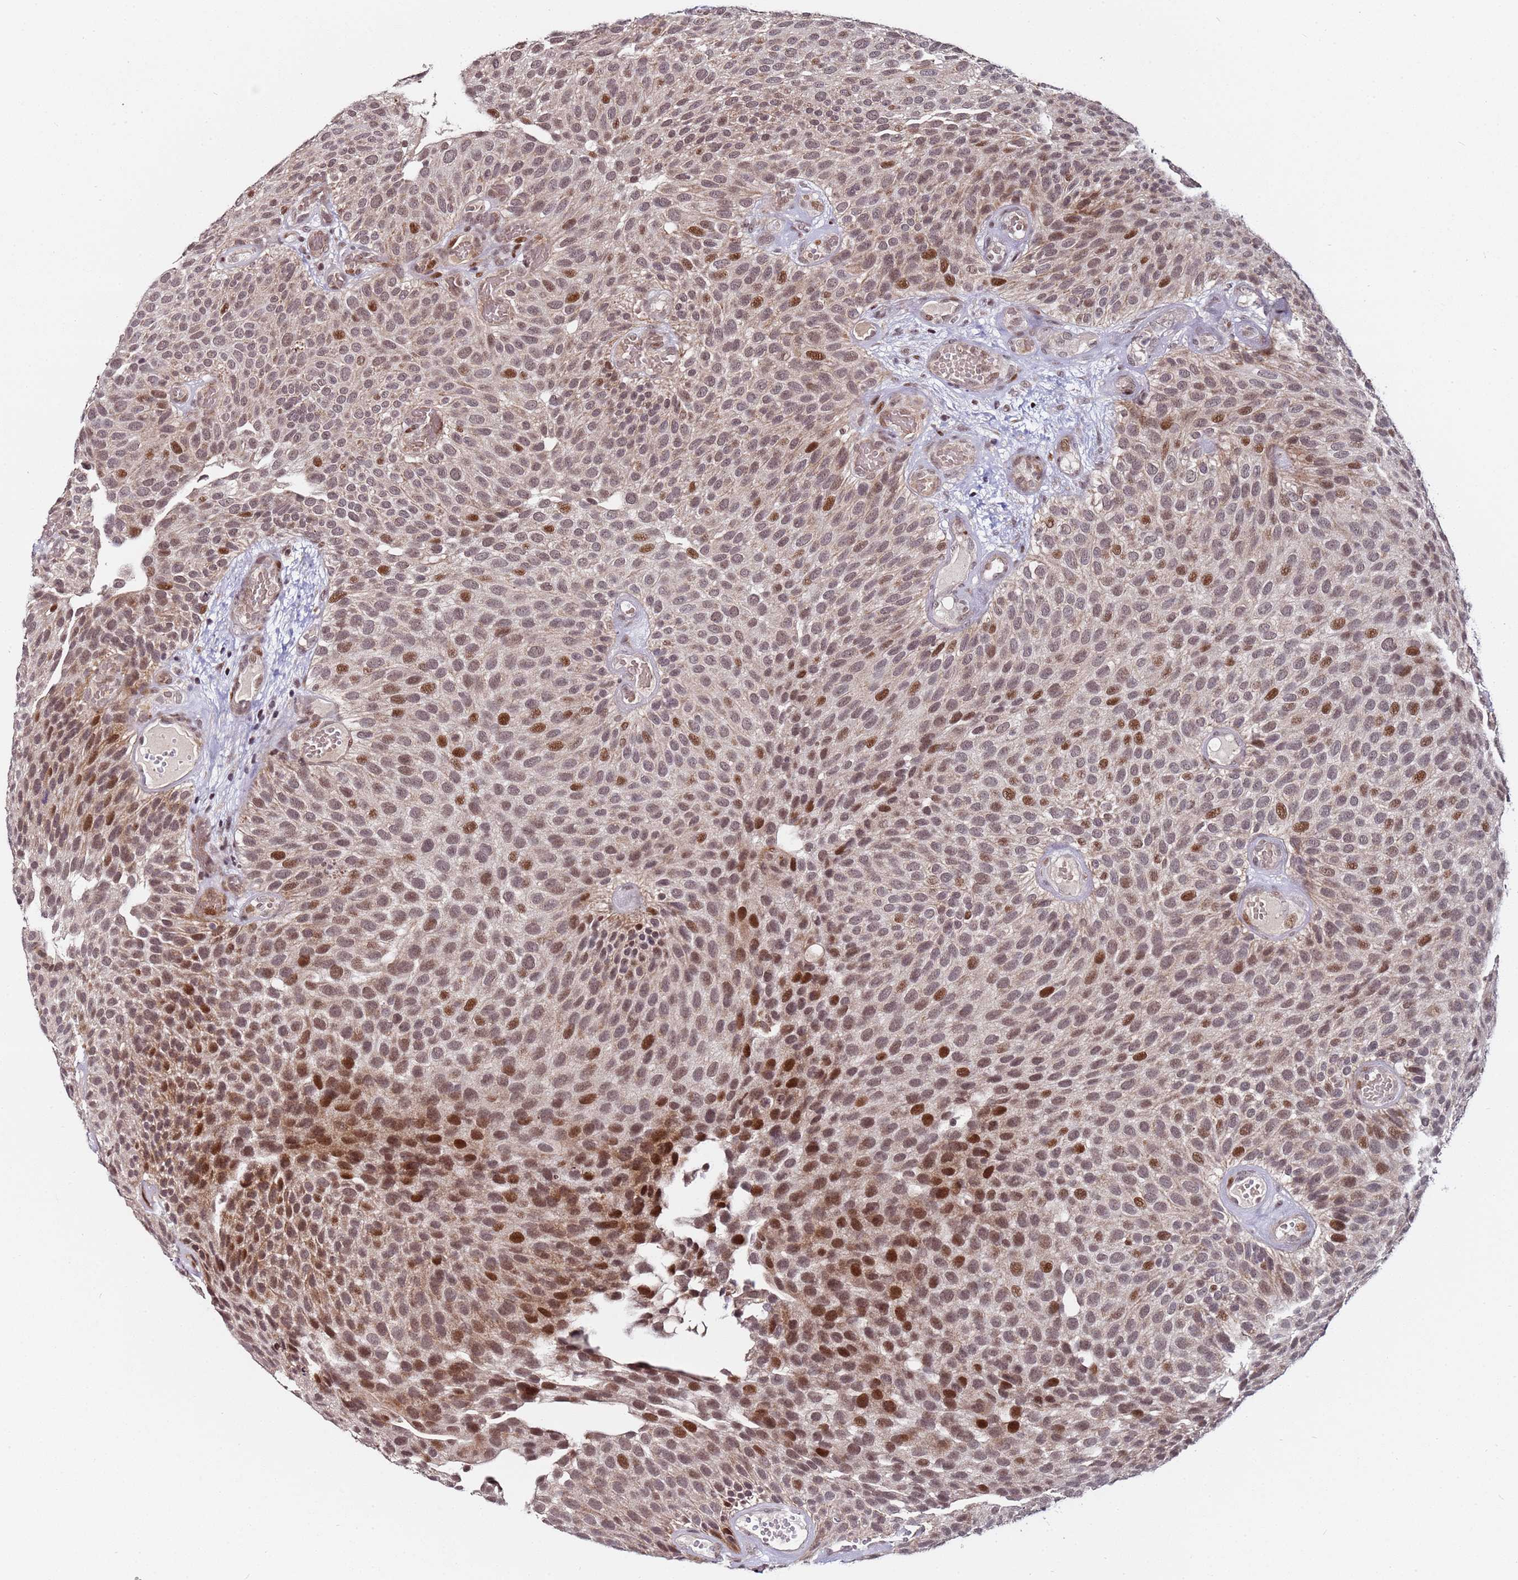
{"staining": {"intensity": "weak", "quantity": "<25%", "location": "nuclear"}, "tissue": "urothelial cancer", "cell_type": "Tumor cells", "image_type": "cancer", "snomed": [{"axis": "morphology", "description": "Urothelial carcinoma, Low grade"}, {"axis": "topography", "description": "Urinary bladder"}], "caption": "Immunohistochemistry (IHC) photomicrograph of neoplastic tissue: low-grade urothelial carcinoma stained with DAB (3,3'-diaminobenzidine) exhibits no significant protein expression in tumor cells.", "gene": "PPM1H", "patient": {"sex": "male", "age": 89}}